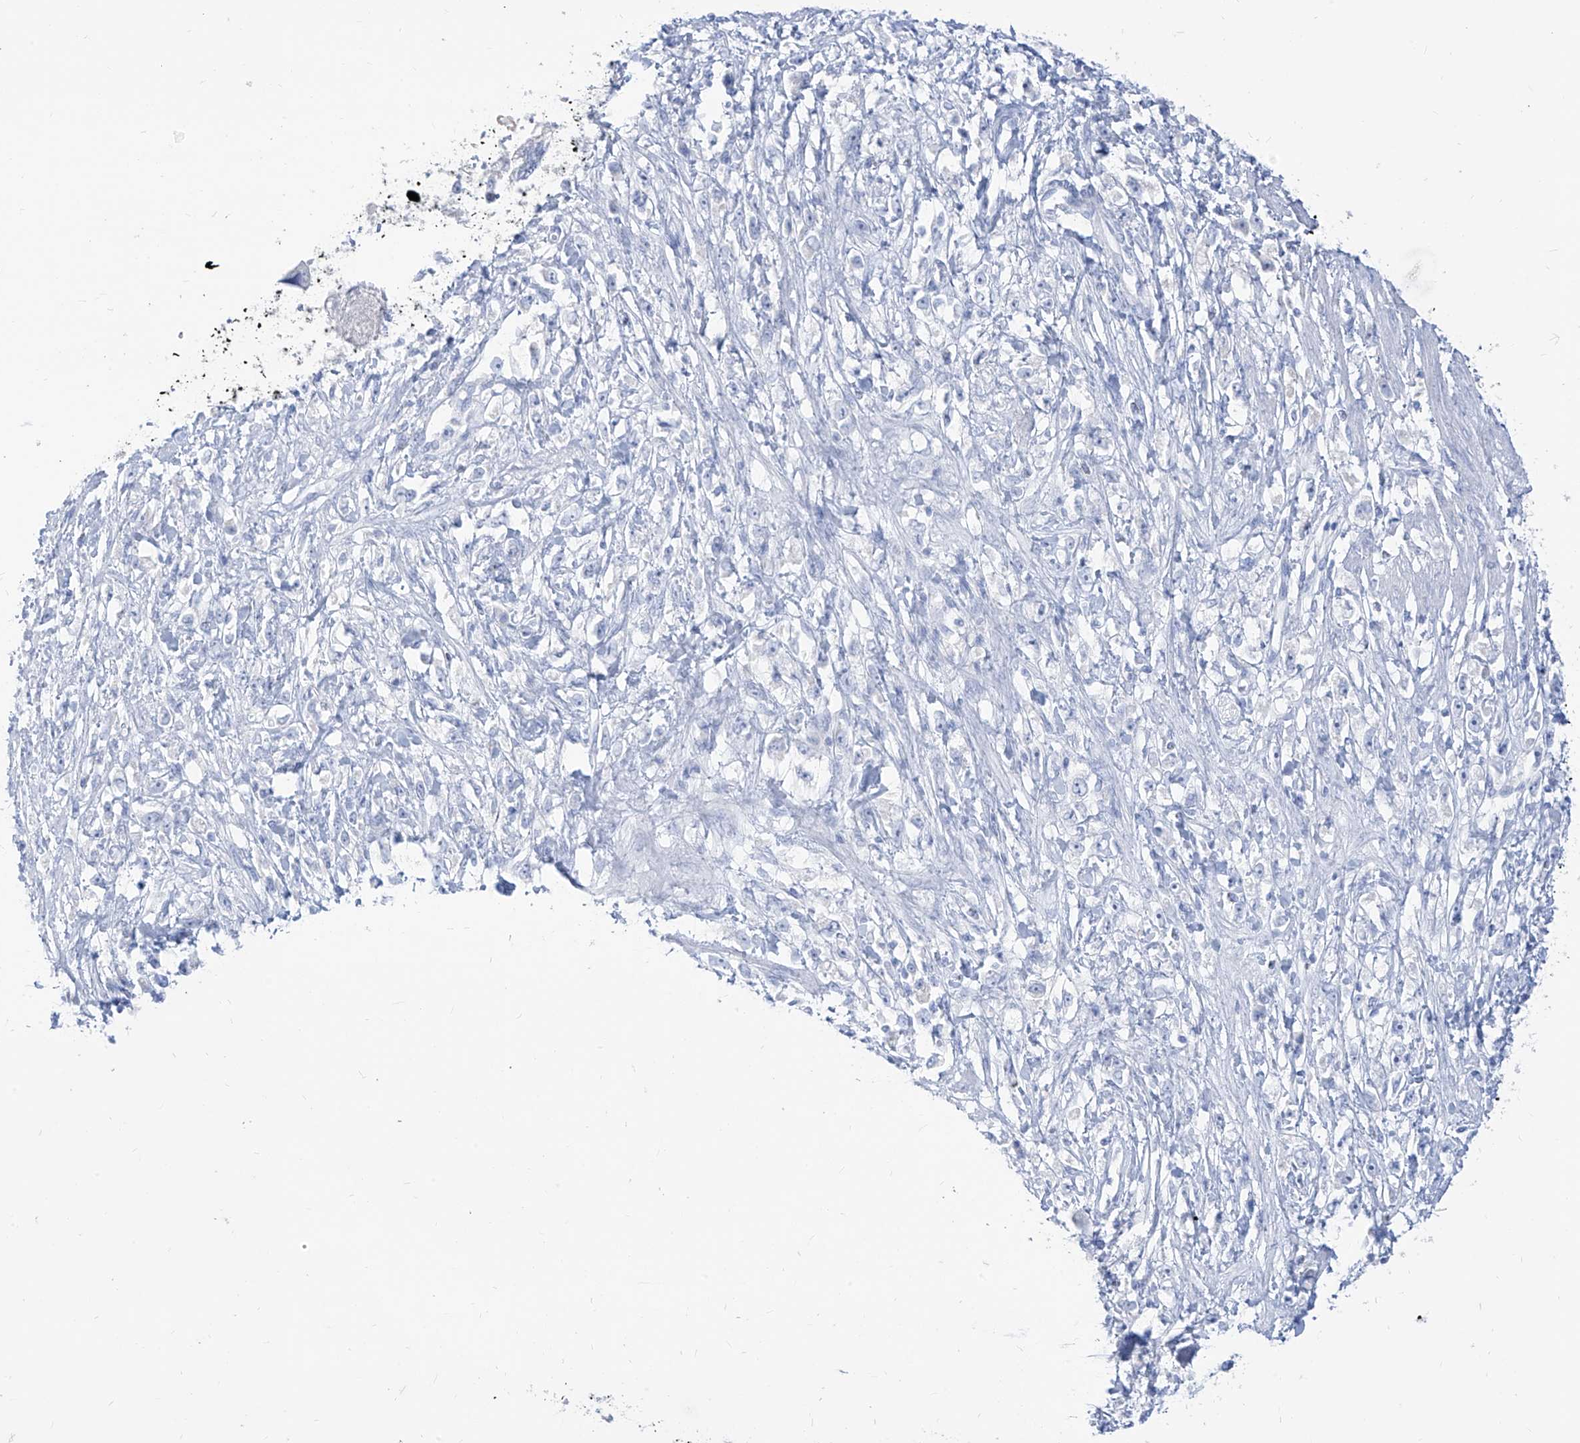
{"staining": {"intensity": "negative", "quantity": "none", "location": "none"}, "tissue": "stomach cancer", "cell_type": "Tumor cells", "image_type": "cancer", "snomed": [{"axis": "morphology", "description": "Adenocarcinoma, NOS"}, {"axis": "topography", "description": "Stomach"}], "caption": "Immunohistochemistry micrograph of adenocarcinoma (stomach) stained for a protein (brown), which shows no positivity in tumor cells.", "gene": "ARHGEF40", "patient": {"sex": "female", "age": 59}}